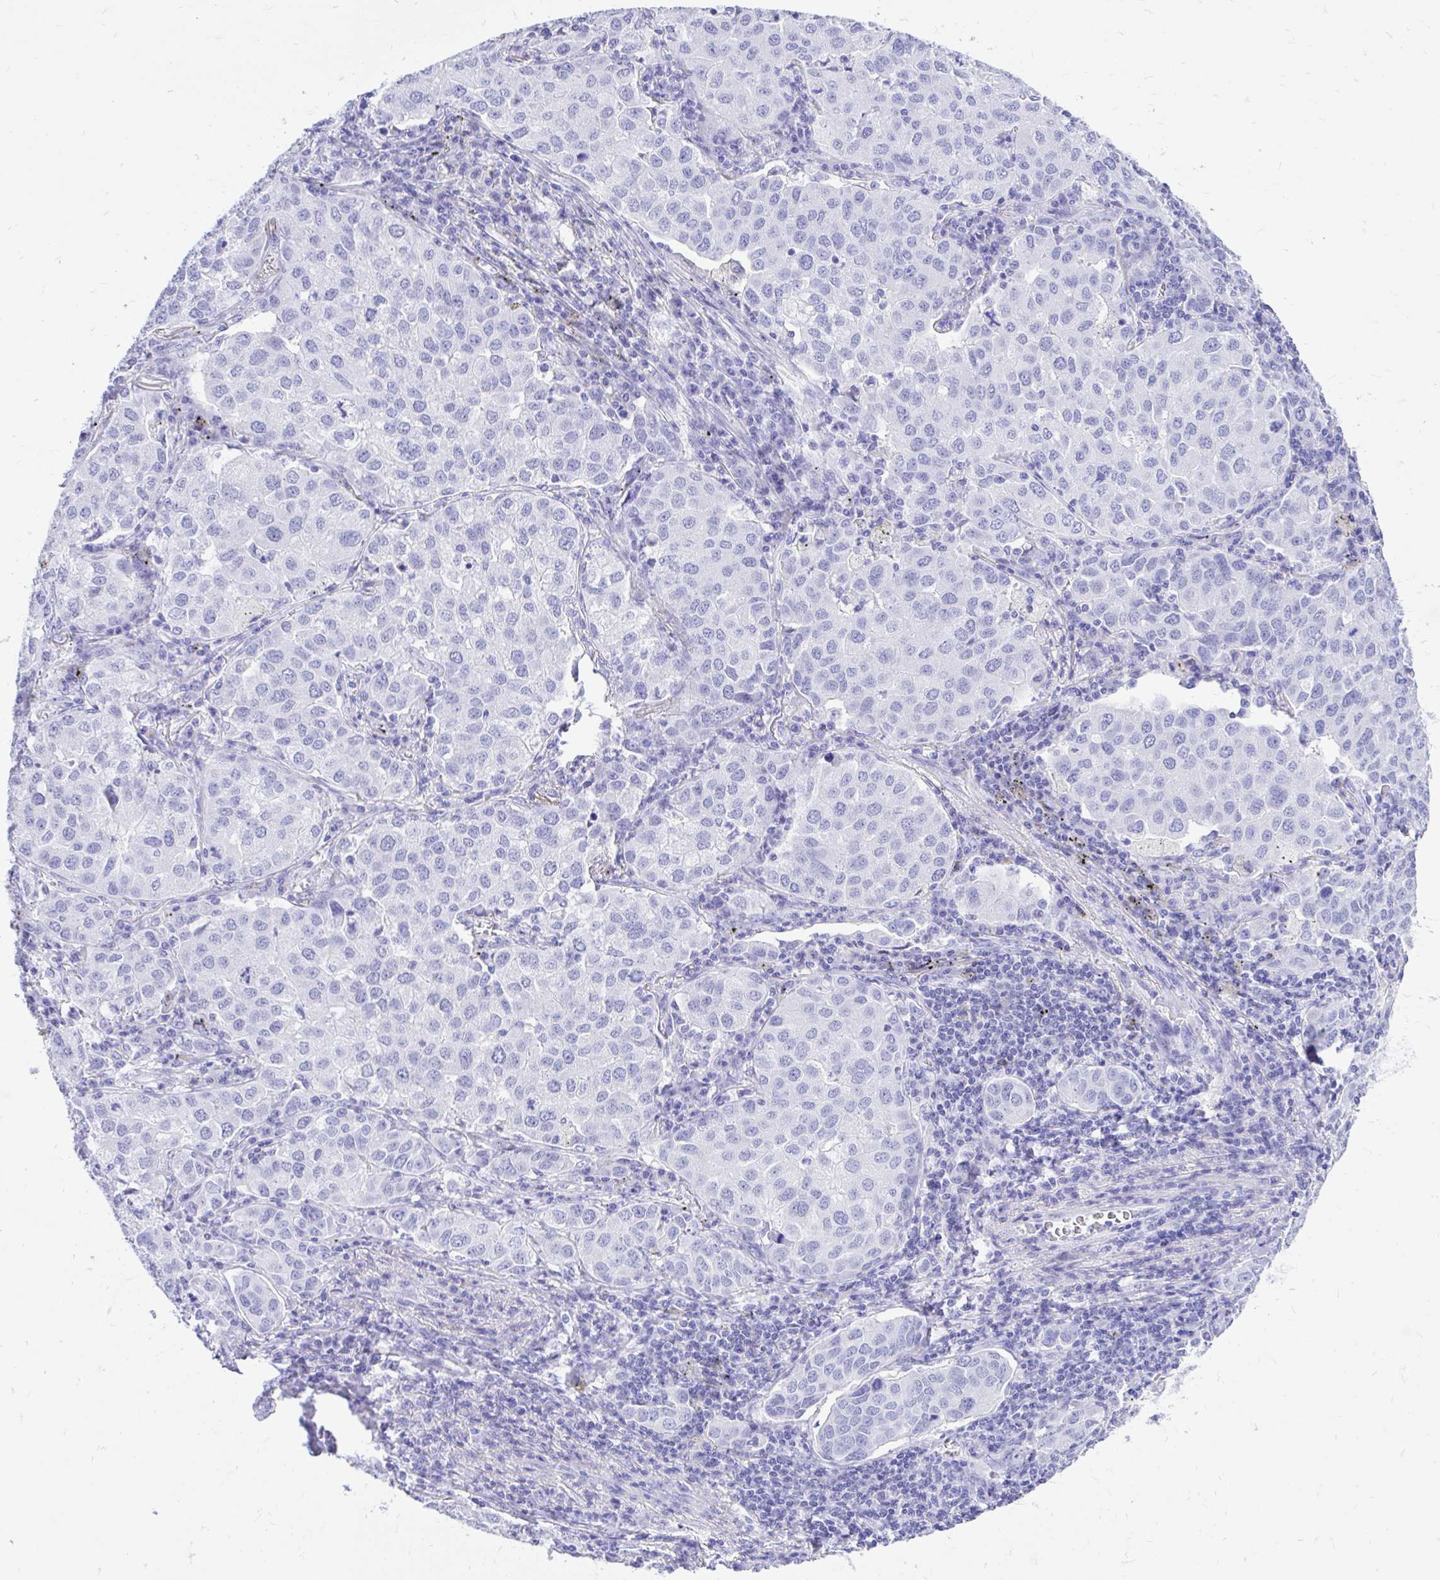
{"staining": {"intensity": "negative", "quantity": "none", "location": "none"}, "tissue": "lung cancer", "cell_type": "Tumor cells", "image_type": "cancer", "snomed": [{"axis": "morphology", "description": "Adenocarcinoma, NOS"}, {"axis": "morphology", "description": "Adenocarcinoma, metastatic, NOS"}, {"axis": "topography", "description": "Lymph node"}, {"axis": "topography", "description": "Lung"}], "caption": "Immunohistochemistry histopathology image of neoplastic tissue: human lung cancer stained with DAB (3,3'-diaminobenzidine) exhibits no significant protein expression in tumor cells.", "gene": "MON1A", "patient": {"sex": "female", "age": 65}}